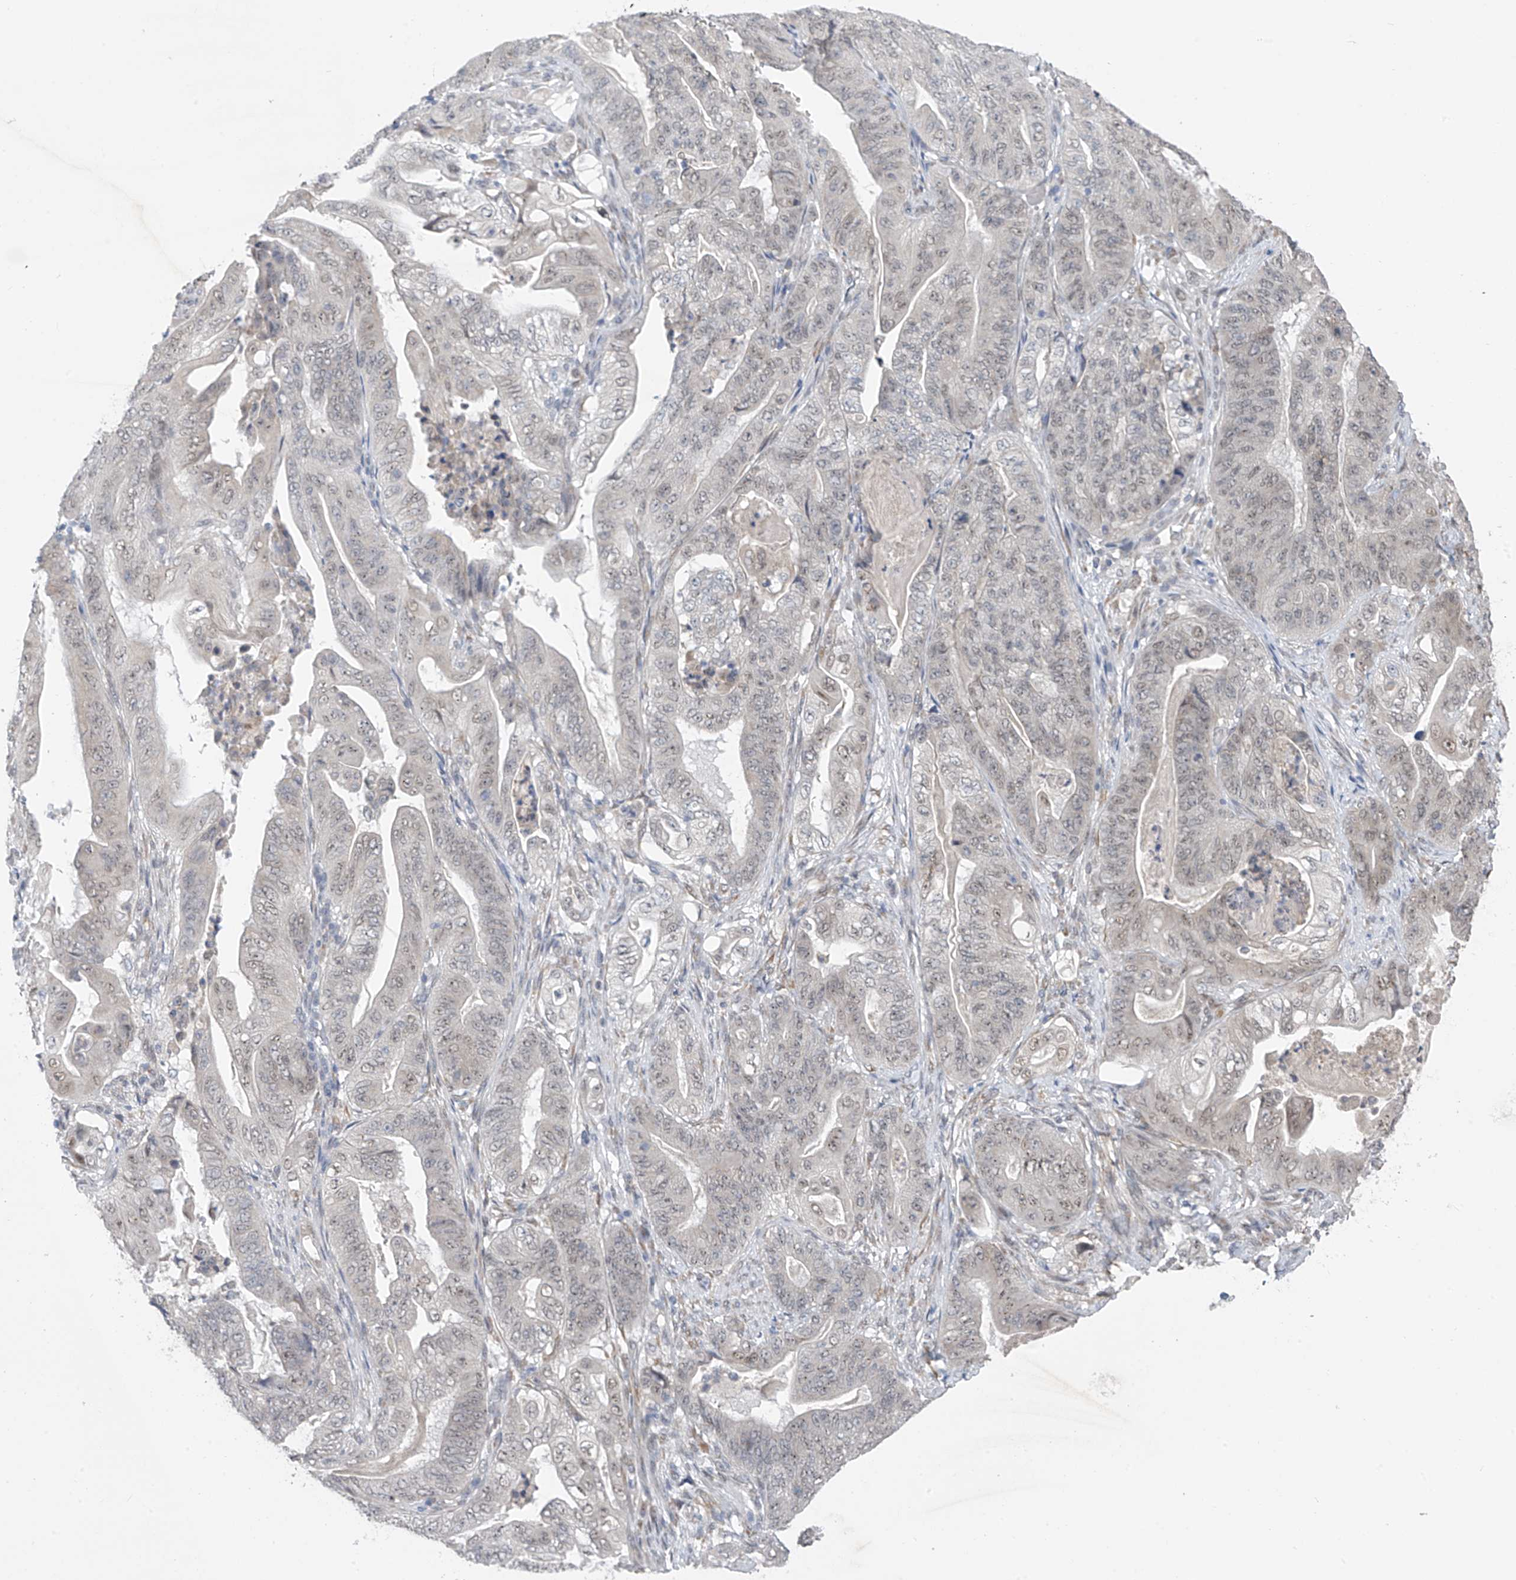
{"staining": {"intensity": "weak", "quantity": "25%-75%", "location": "nuclear"}, "tissue": "stomach cancer", "cell_type": "Tumor cells", "image_type": "cancer", "snomed": [{"axis": "morphology", "description": "Adenocarcinoma, NOS"}, {"axis": "topography", "description": "Stomach"}], "caption": "A brown stain labels weak nuclear staining of a protein in stomach adenocarcinoma tumor cells. (IHC, brightfield microscopy, high magnification).", "gene": "CYP4V2", "patient": {"sex": "female", "age": 73}}